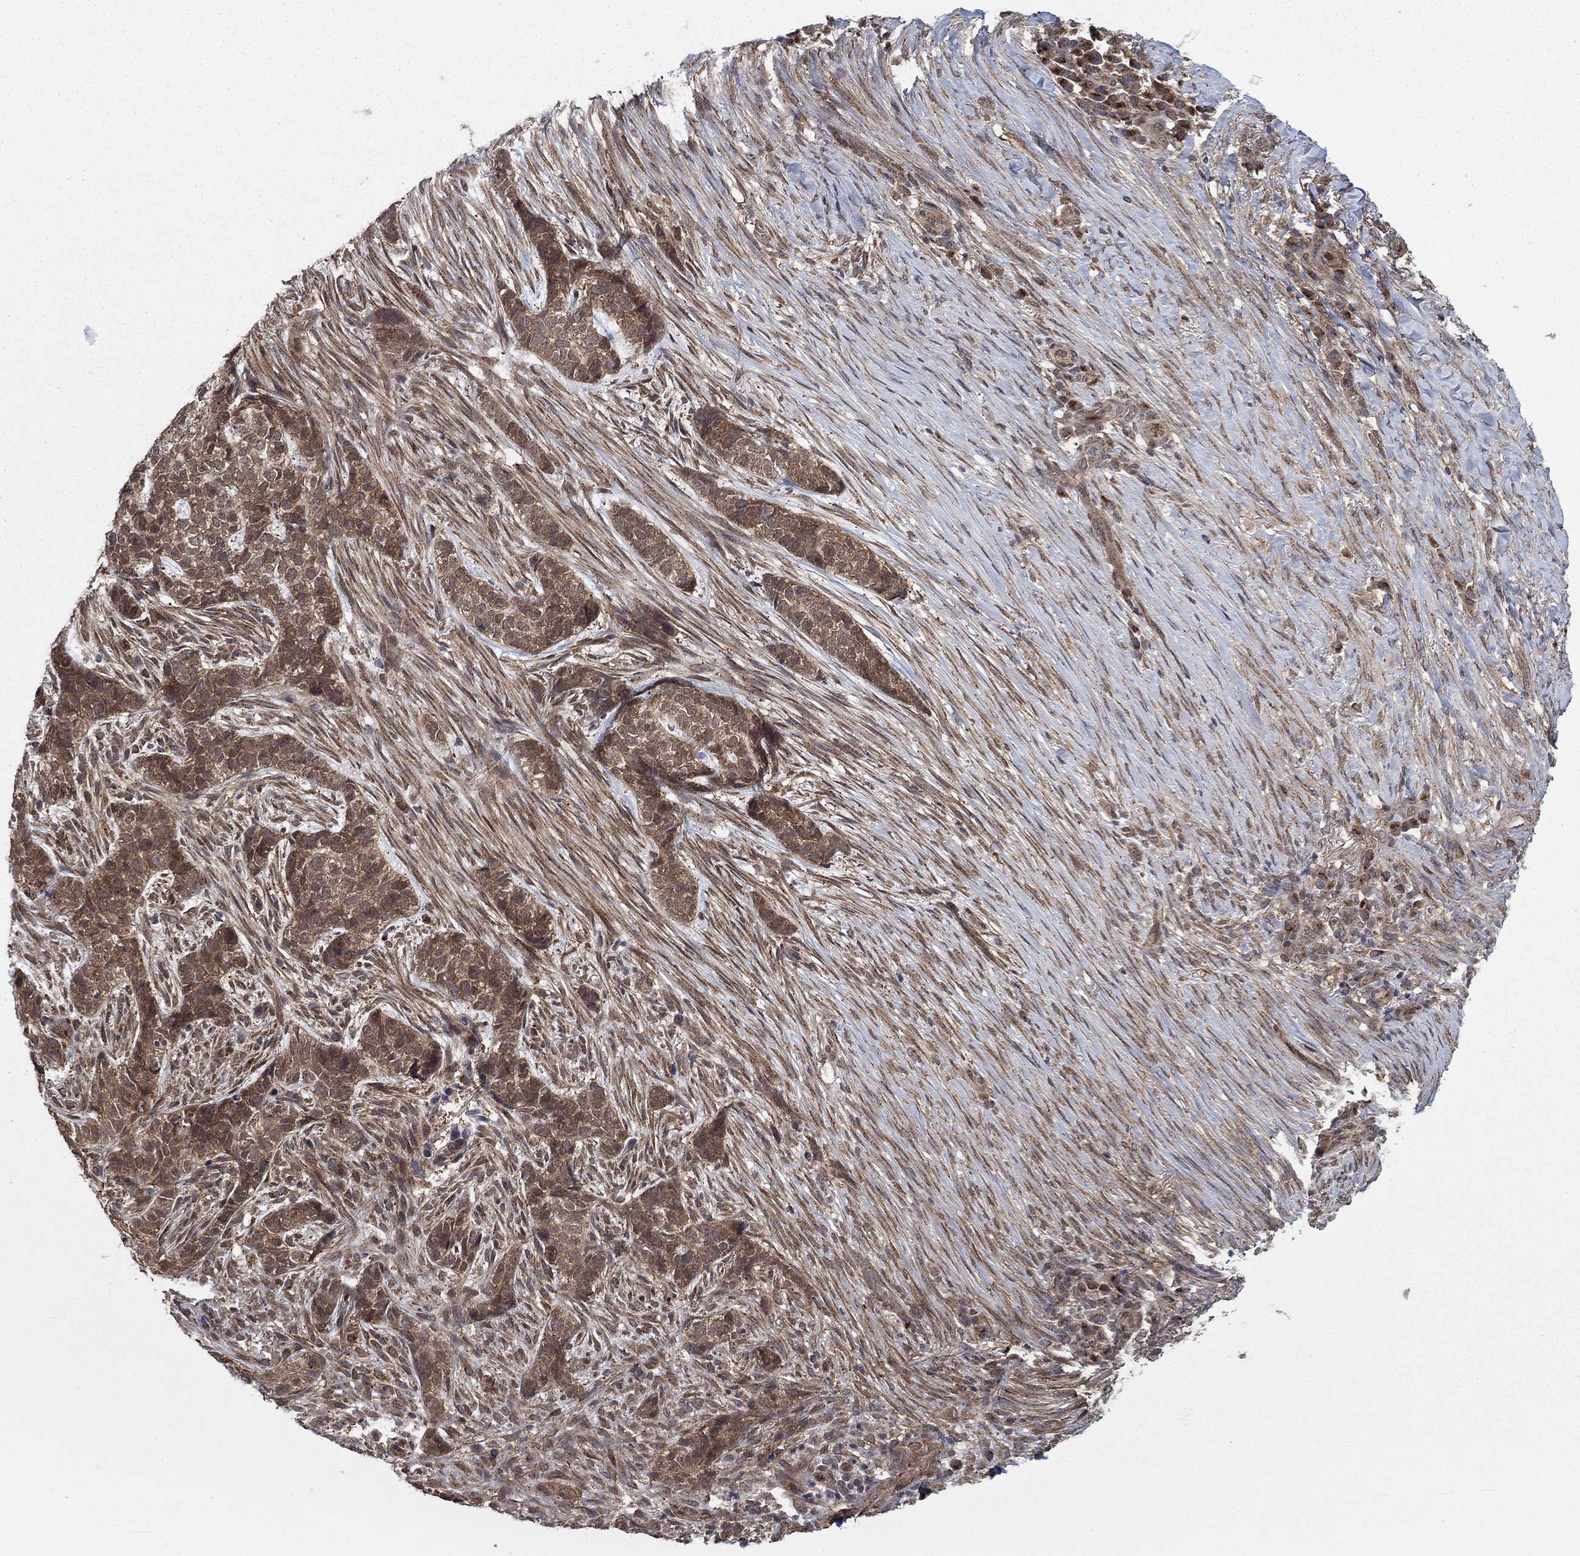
{"staining": {"intensity": "moderate", "quantity": "25%-75%", "location": "cytoplasmic/membranous,nuclear"}, "tissue": "skin cancer", "cell_type": "Tumor cells", "image_type": "cancer", "snomed": [{"axis": "morphology", "description": "Basal cell carcinoma"}, {"axis": "topography", "description": "Skin"}], "caption": "The photomicrograph shows a brown stain indicating the presence of a protein in the cytoplasmic/membranous and nuclear of tumor cells in skin basal cell carcinoma. (DAB = brown stain, brightfield microscopy at high magnification).", "gene": "SH3RF1", "patient": {"sex": "female", "age": 69}}